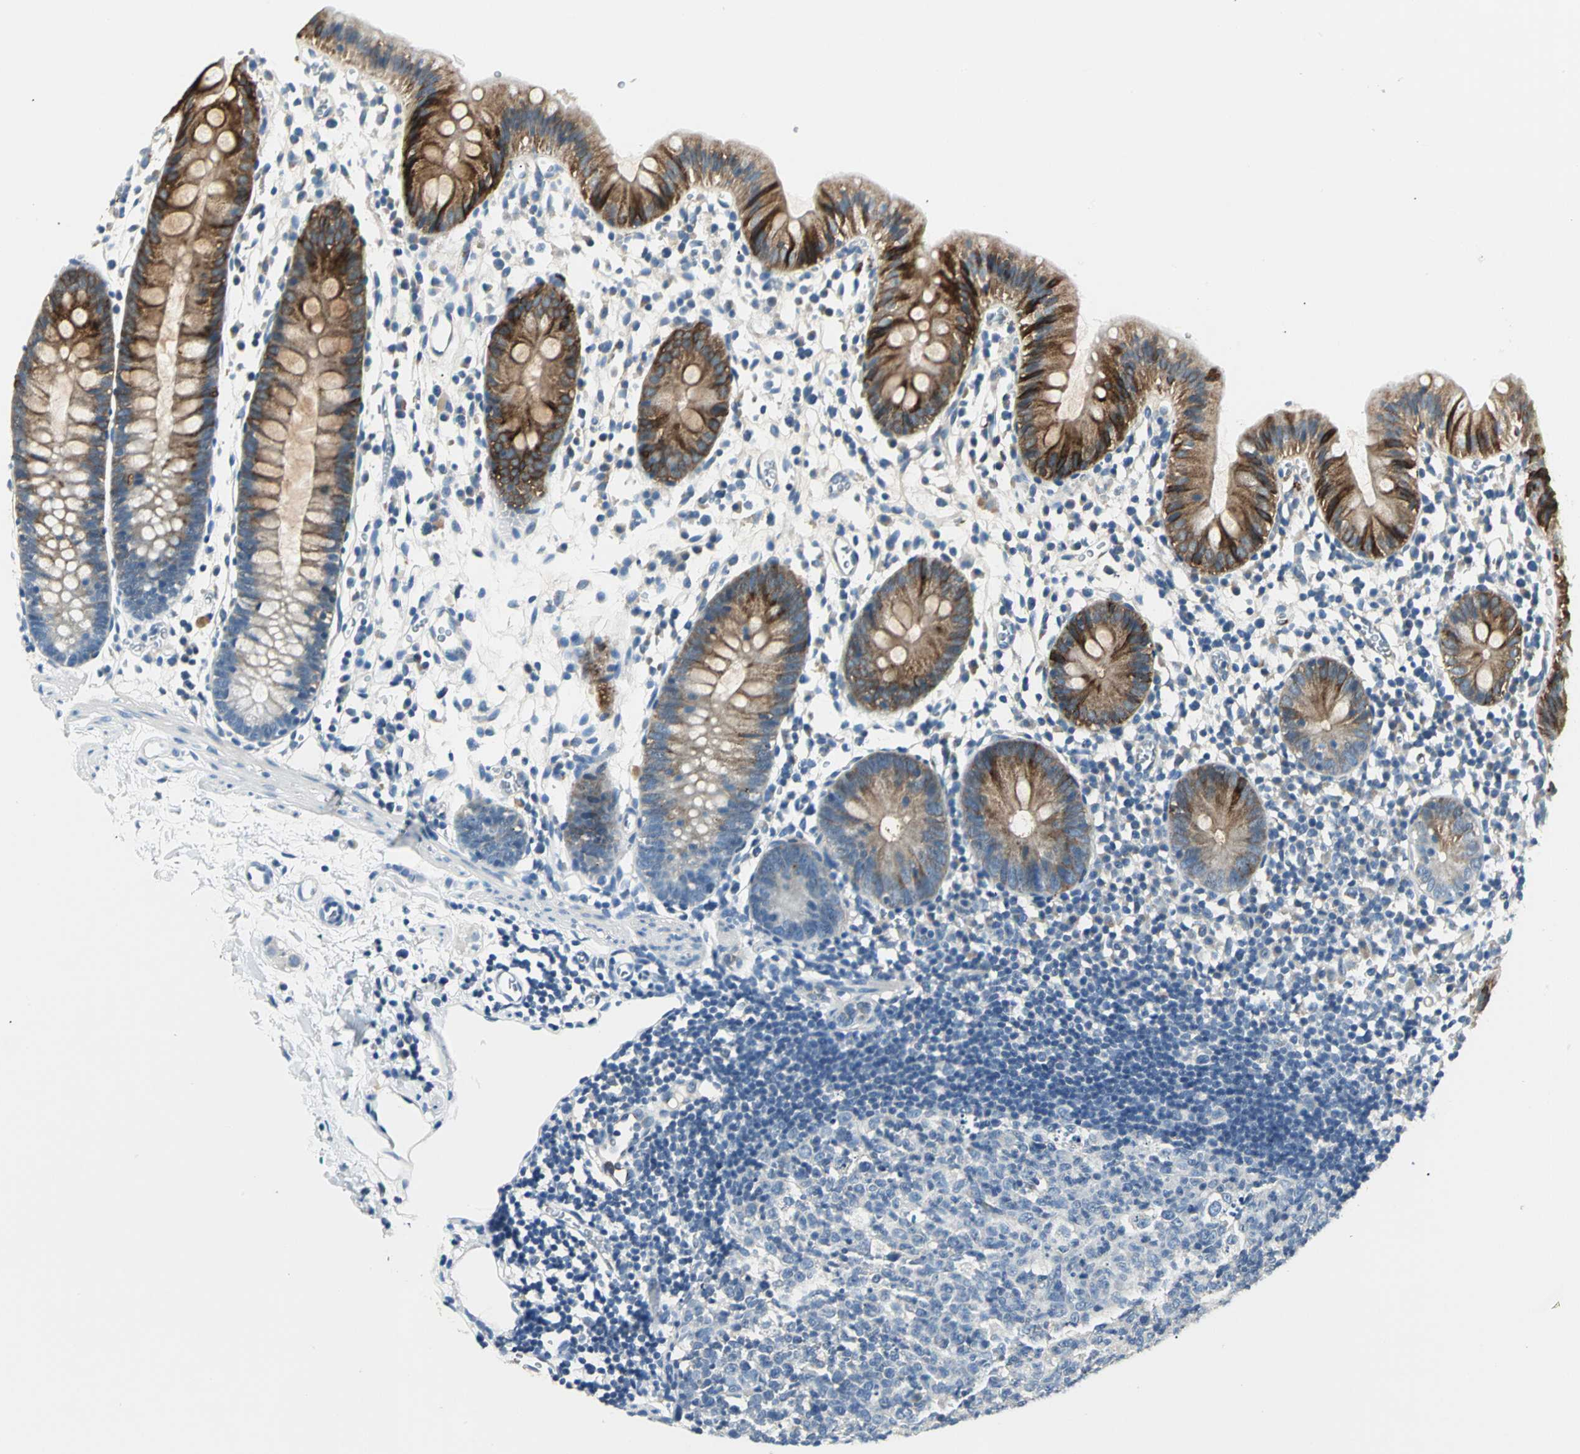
{"staining": {"intensity": "negative", "quantity": "none", "location": "none"}, "tissue": "colon", "cell_type": "Endothelial cells", "image_type": "normal", "snomed": [{"axis": "morphology", "description": "Normal tissue, NOS"}, {"axis": "topography", "description": "Colon"}], "caption": "Immunohistochemistry image of unremarkable colon stained for a protein (brown), which displays no staining in endothelial cells. Brightfield microscopy of immunohistochemistry (IHC) stained with DAB (3,3'-diaminobenzidine) (brown) and hematoxylin (blue), captured at high magnification.", "gene": "B3GNT2", "patient": {"sex": "male", "age": 14}}